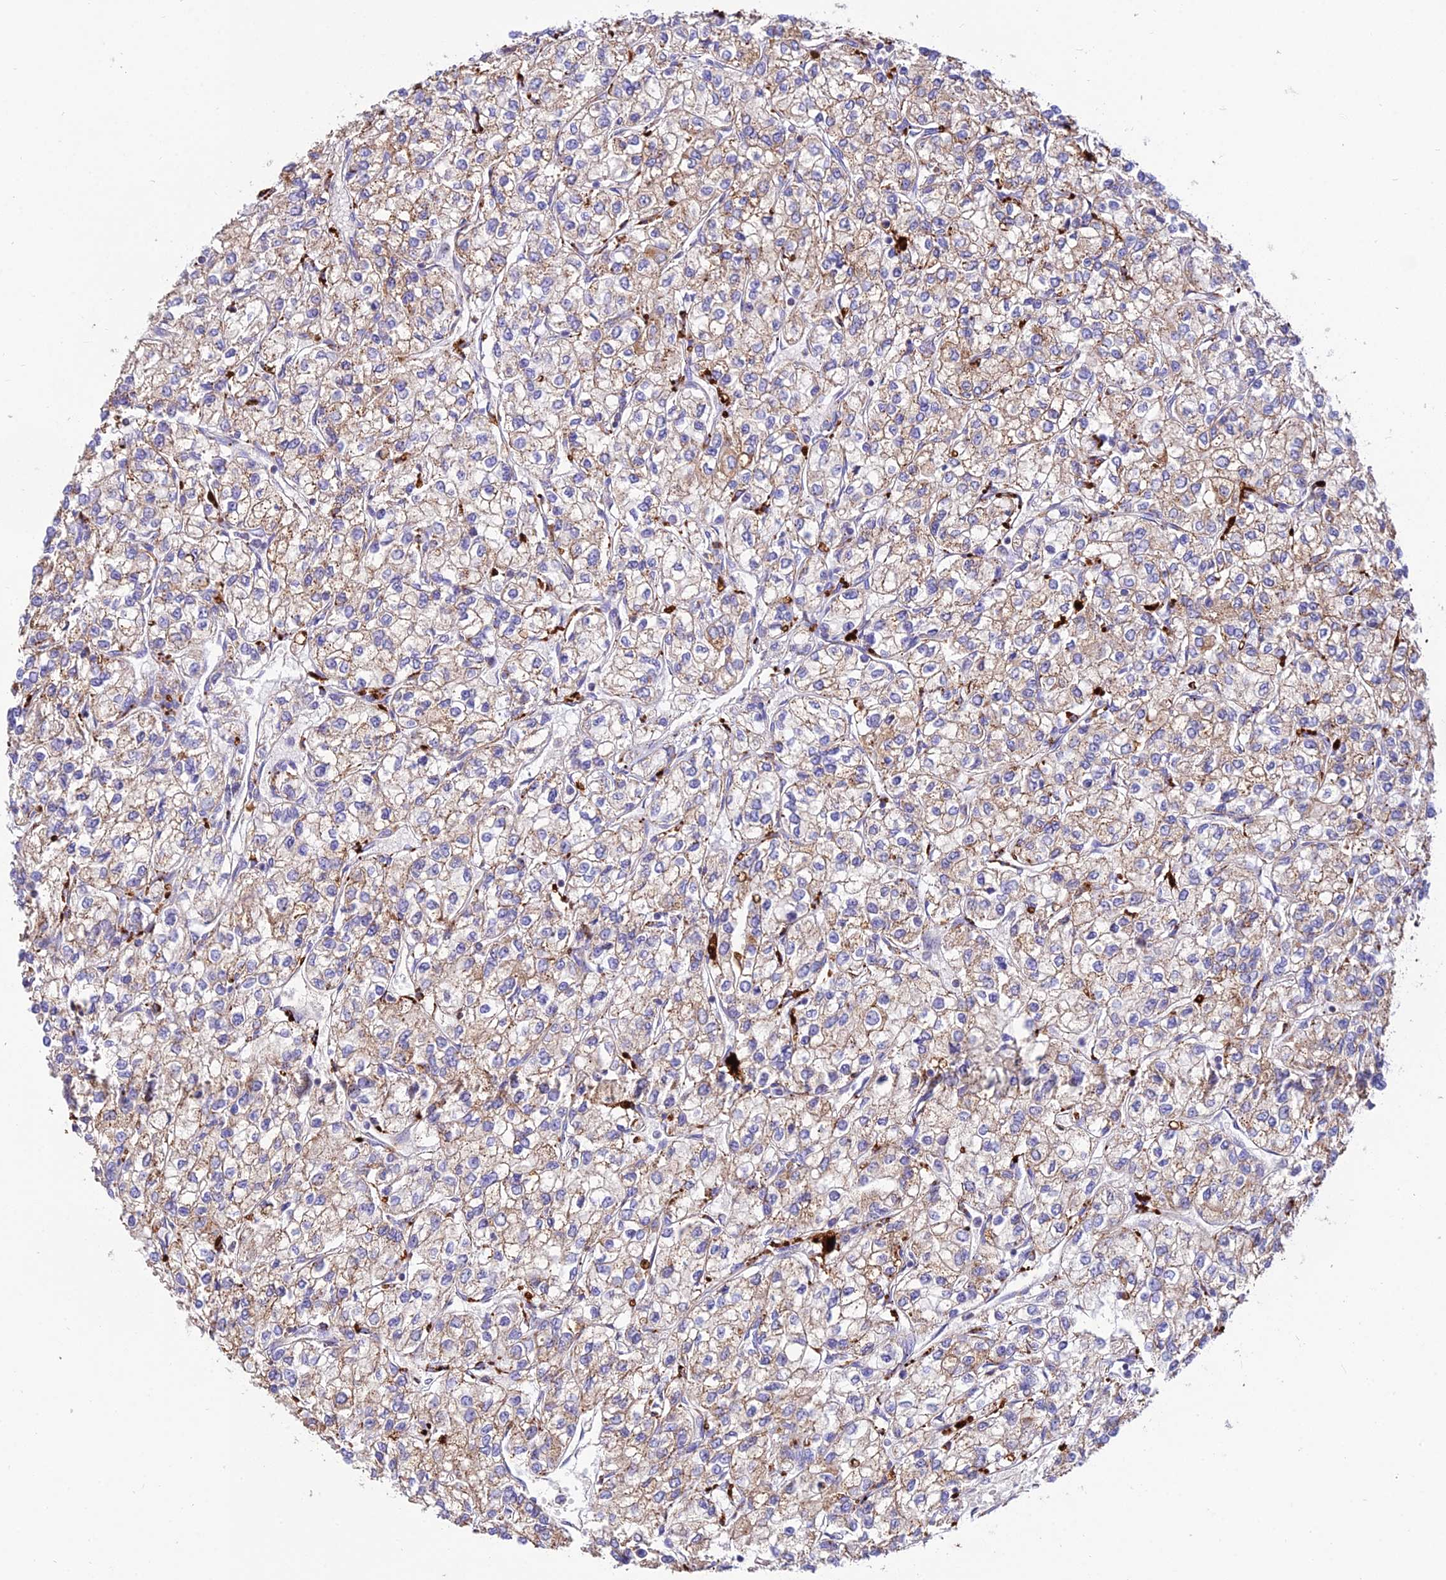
{"staining": {"intensity": "moderate", "quantity": ">75%", "location": "cytoplasmic/membranous"}, "tissue": "renal cancer", "cell_type": "Tumor cells", "image_type": "cancer", "snomed": [{"axis": "morphology", "description": "Adenocarcinoma, NOS"}, {"axis": "topography", "description": "Kidney"}], "caption": "Immunohistochemical staining of adenocarcinoma (renal) demonstrates moderate cytoplasmic/membranous protein expression in approximately >75% of tumor cells.", "gene": "PNLIPRP3", "patient": {"sex": "male", "age": 80}}